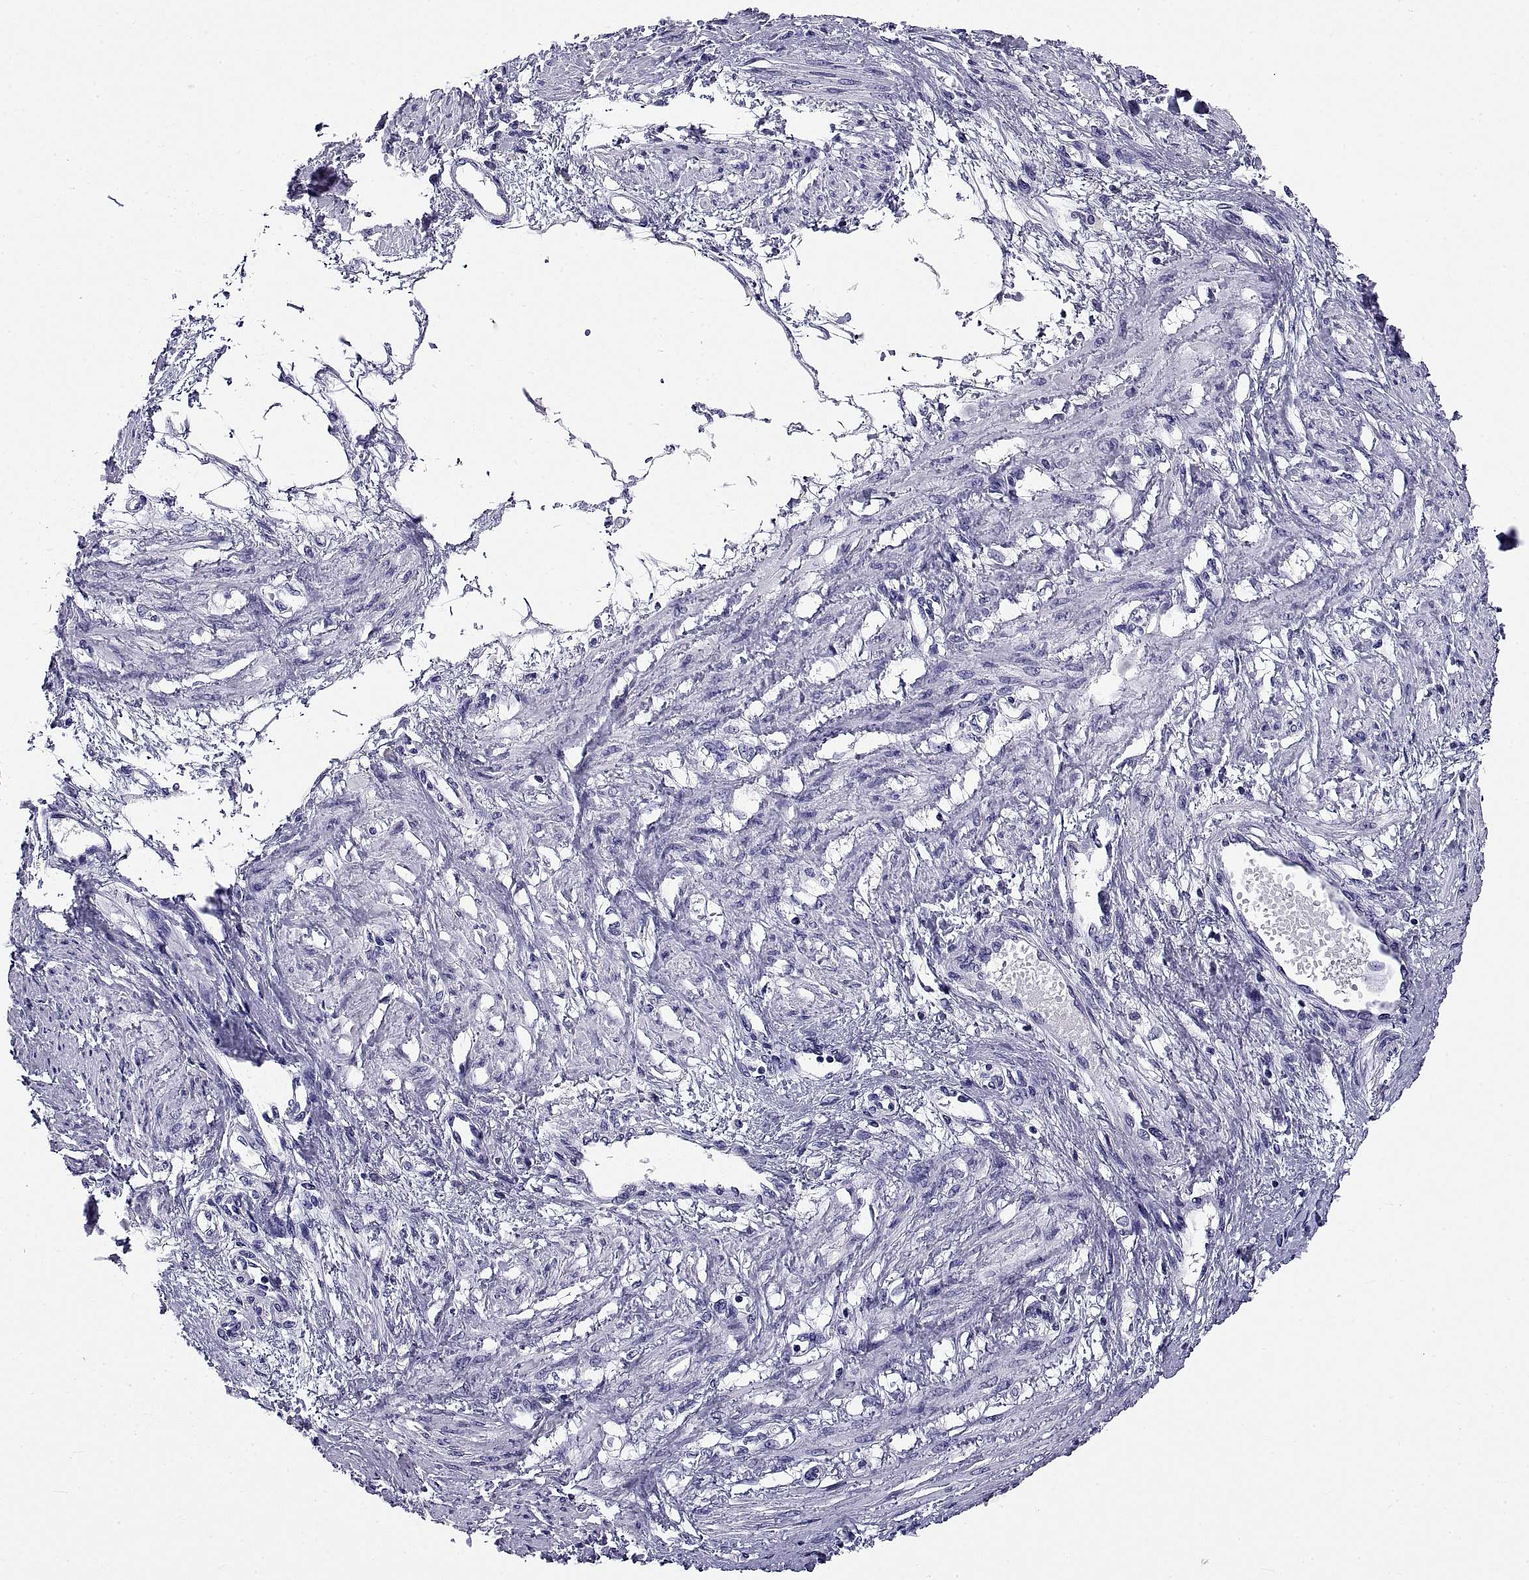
{"staining": {"intensity": "negative", "quantity": "none", "location": "none"}, "tissue": "smooth muscle", "cell_type": "Smooth muscle cells", "image_type": "normal", "snomed": [{"axis": "morphology", "description": "Normal tissue, NOS"}, {"axis": "topography", "description": "Smooth muscle"}, {"axis": "topography", "description": "Uterus"}], "caption": "IHC image of normal smooth muscle stained for a protein (brown), which demonstrates no positivity in smooth muscle cells.", "gene": "TGFBR3L", "patient": {"sex": "female", "age": 39}}